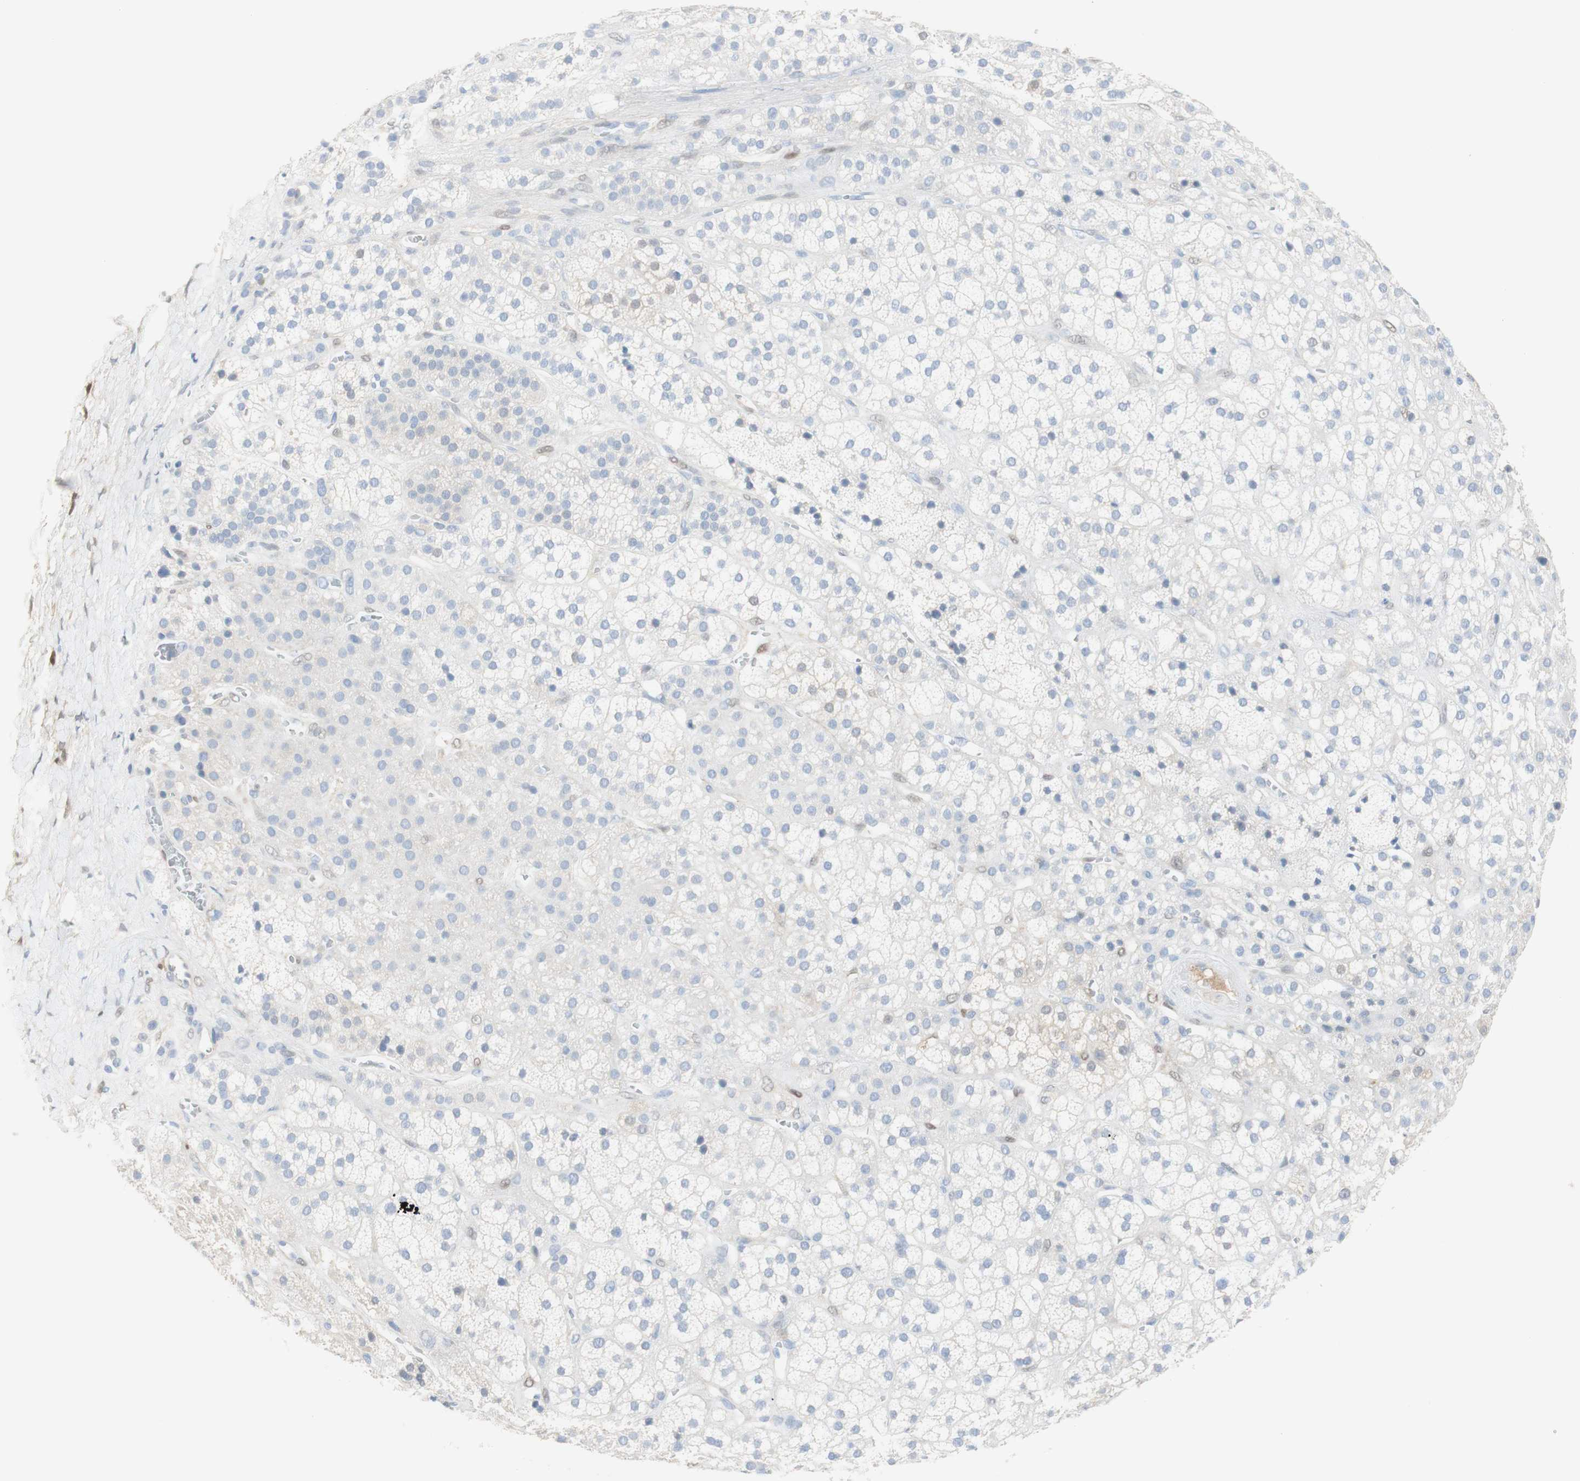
{"staining": {"intensity": "negative", "quantity": "none", "location": "none"}, "tissue": "adrenal gland", "cell_type": "Glandular cells", "image_type": "normal", "snomed": [{"axis": "morphology", "description": "Normal tissue, NOS"}, {"axis": "topography", "description": "Adrenal gland"}], "caption": "Immunohistochemistry histopathology image of normal adrenal gland: human adrenal gland stained with DAB exhibits no significant protein expression in glandular cells.", "gene": "SELENBP1", "patient": {"sex": "male", "age": 56}}